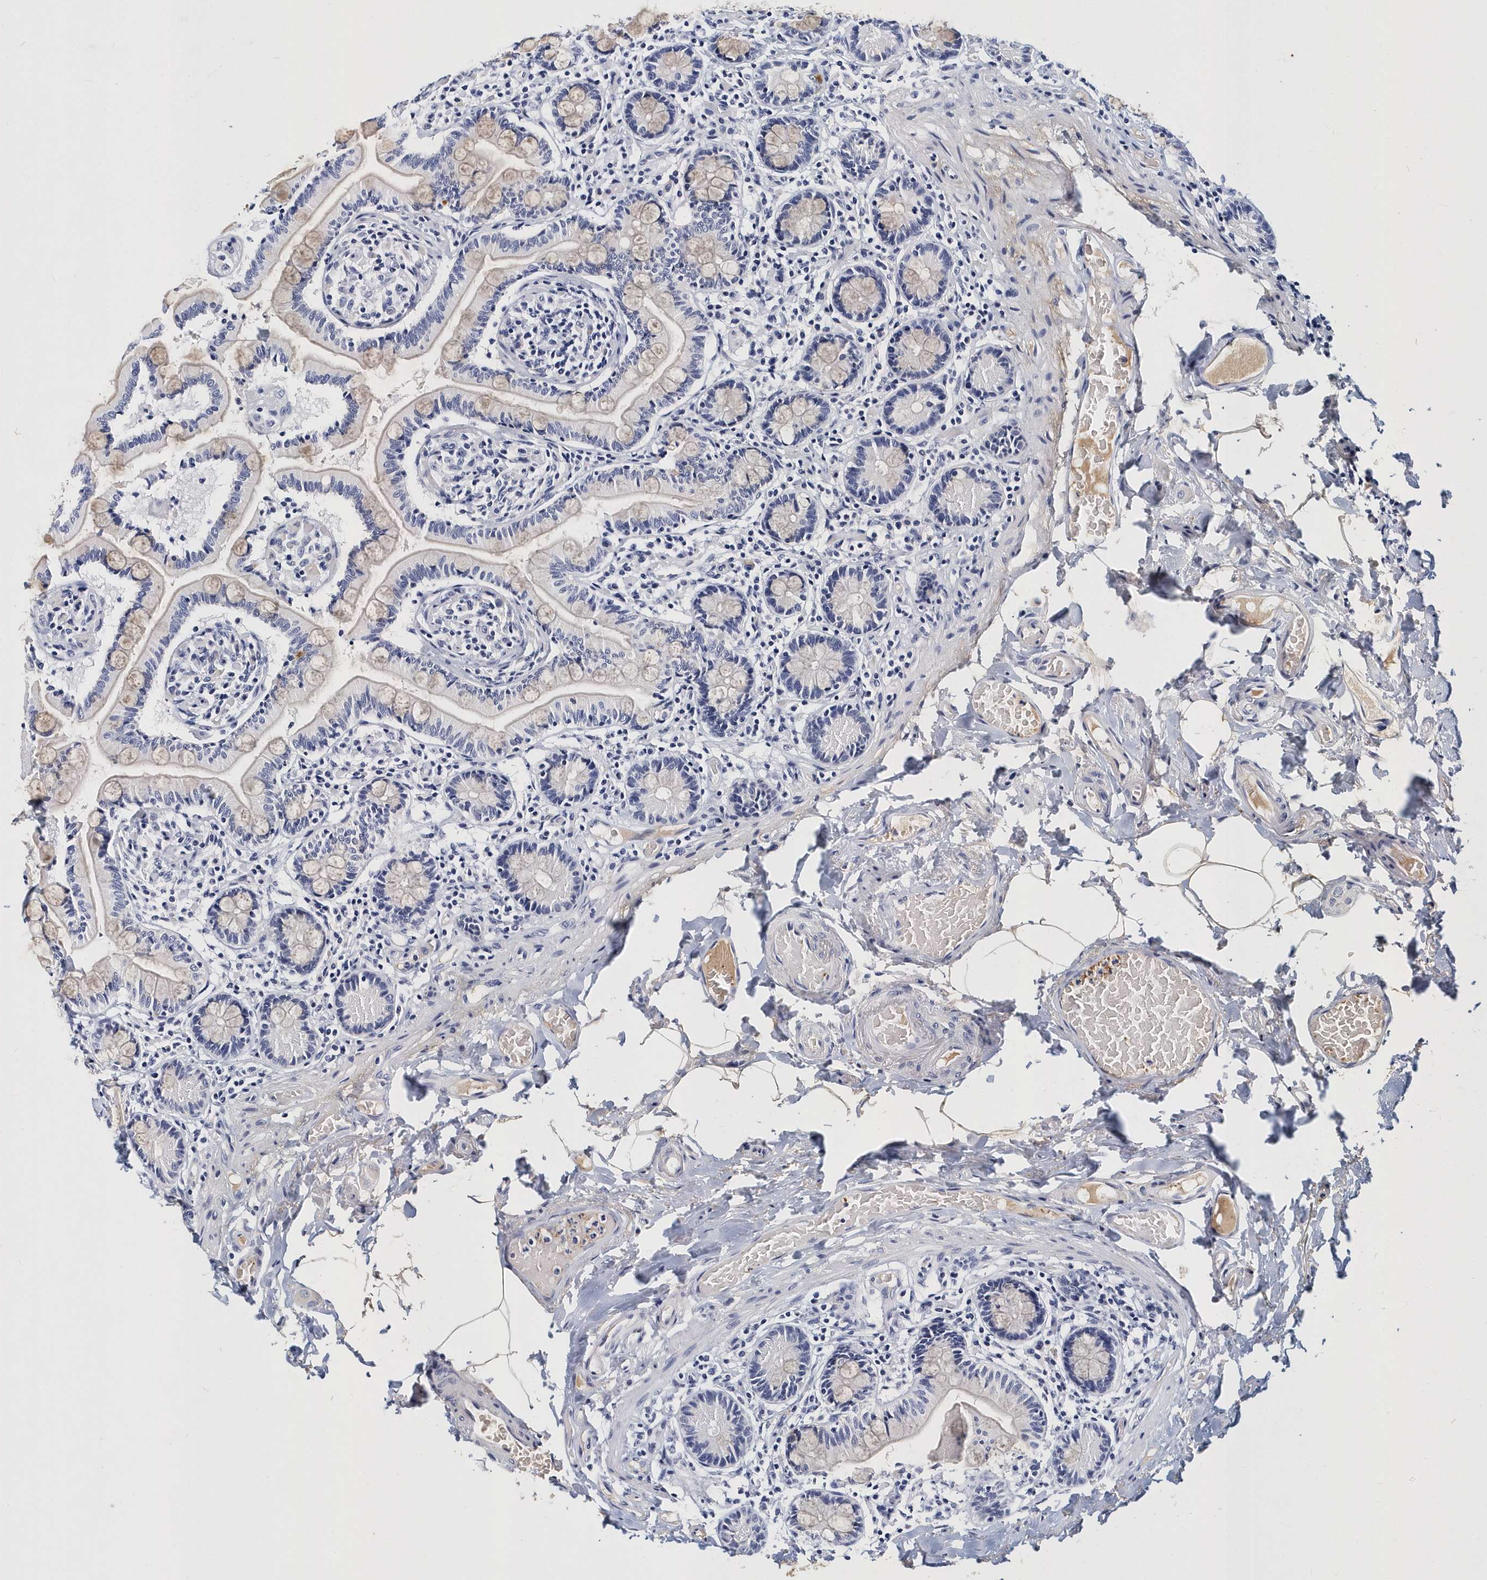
{"staining": {"intensity": "weak", "quantity": "25%-75%", "location": "cytoplasmic/membranous"}, "tissue": "small intestine", "cell_type": "Glandular cells", "image_type": "normal", "snomed": [{"axis": "morphology", "description": "Normal tissue, NOS"}, {"axis": "topography", "description": "Small intestine"}], "caption": "An IHC histopathology image of normal tissue is shown. Protein staining in brown shows weak cytoplasmic/membranous positivity in small intestine within glandular cells. The staining was performed using DAB to visualize the protein expression in brown, while the nuclei were stained in blue with hematoxylin (Magnification: 20x).", "gene": "ITGA2B", "patient": {"sex": "female", "age": 64}}